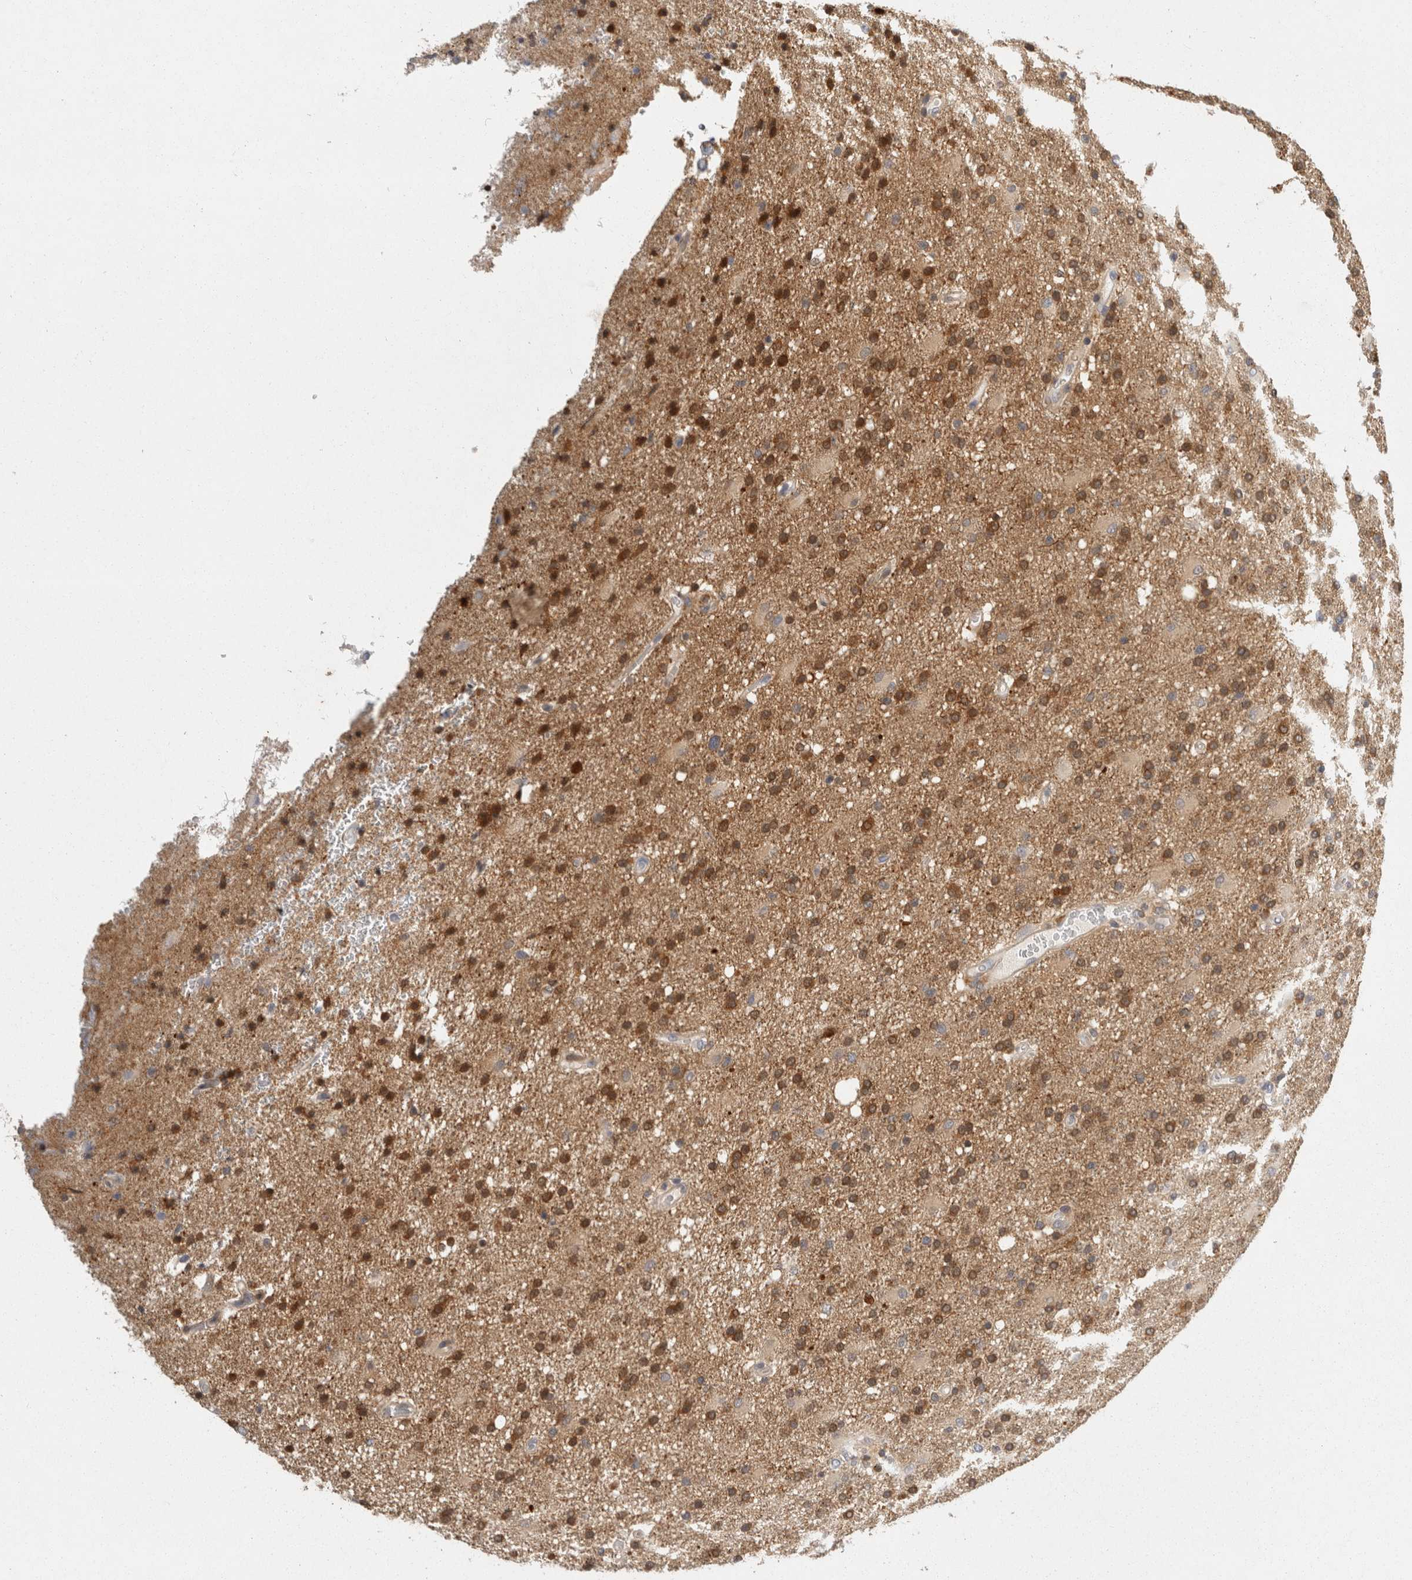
{"staining": {"intensity": "moderate", "quantity": ">75%", "location": "cytoplasmic/membranous,nuclear"}, "tissue": "glioma", "cell_type": "Tumor cells", "image_type": "cancer", "snomed": [{"axis": "morphology", "description": "Glioma, malignant, High grade"}, {"axis": "topography", "description": "Brain"}], "caption": "This is an image of IHC staining of glioma, which shows moderate expression in the cytoplasmic/membranous and nuclear of tumor cells.", "gene": "ACAT2", "patient": {"sex": "male", "age": 72}}